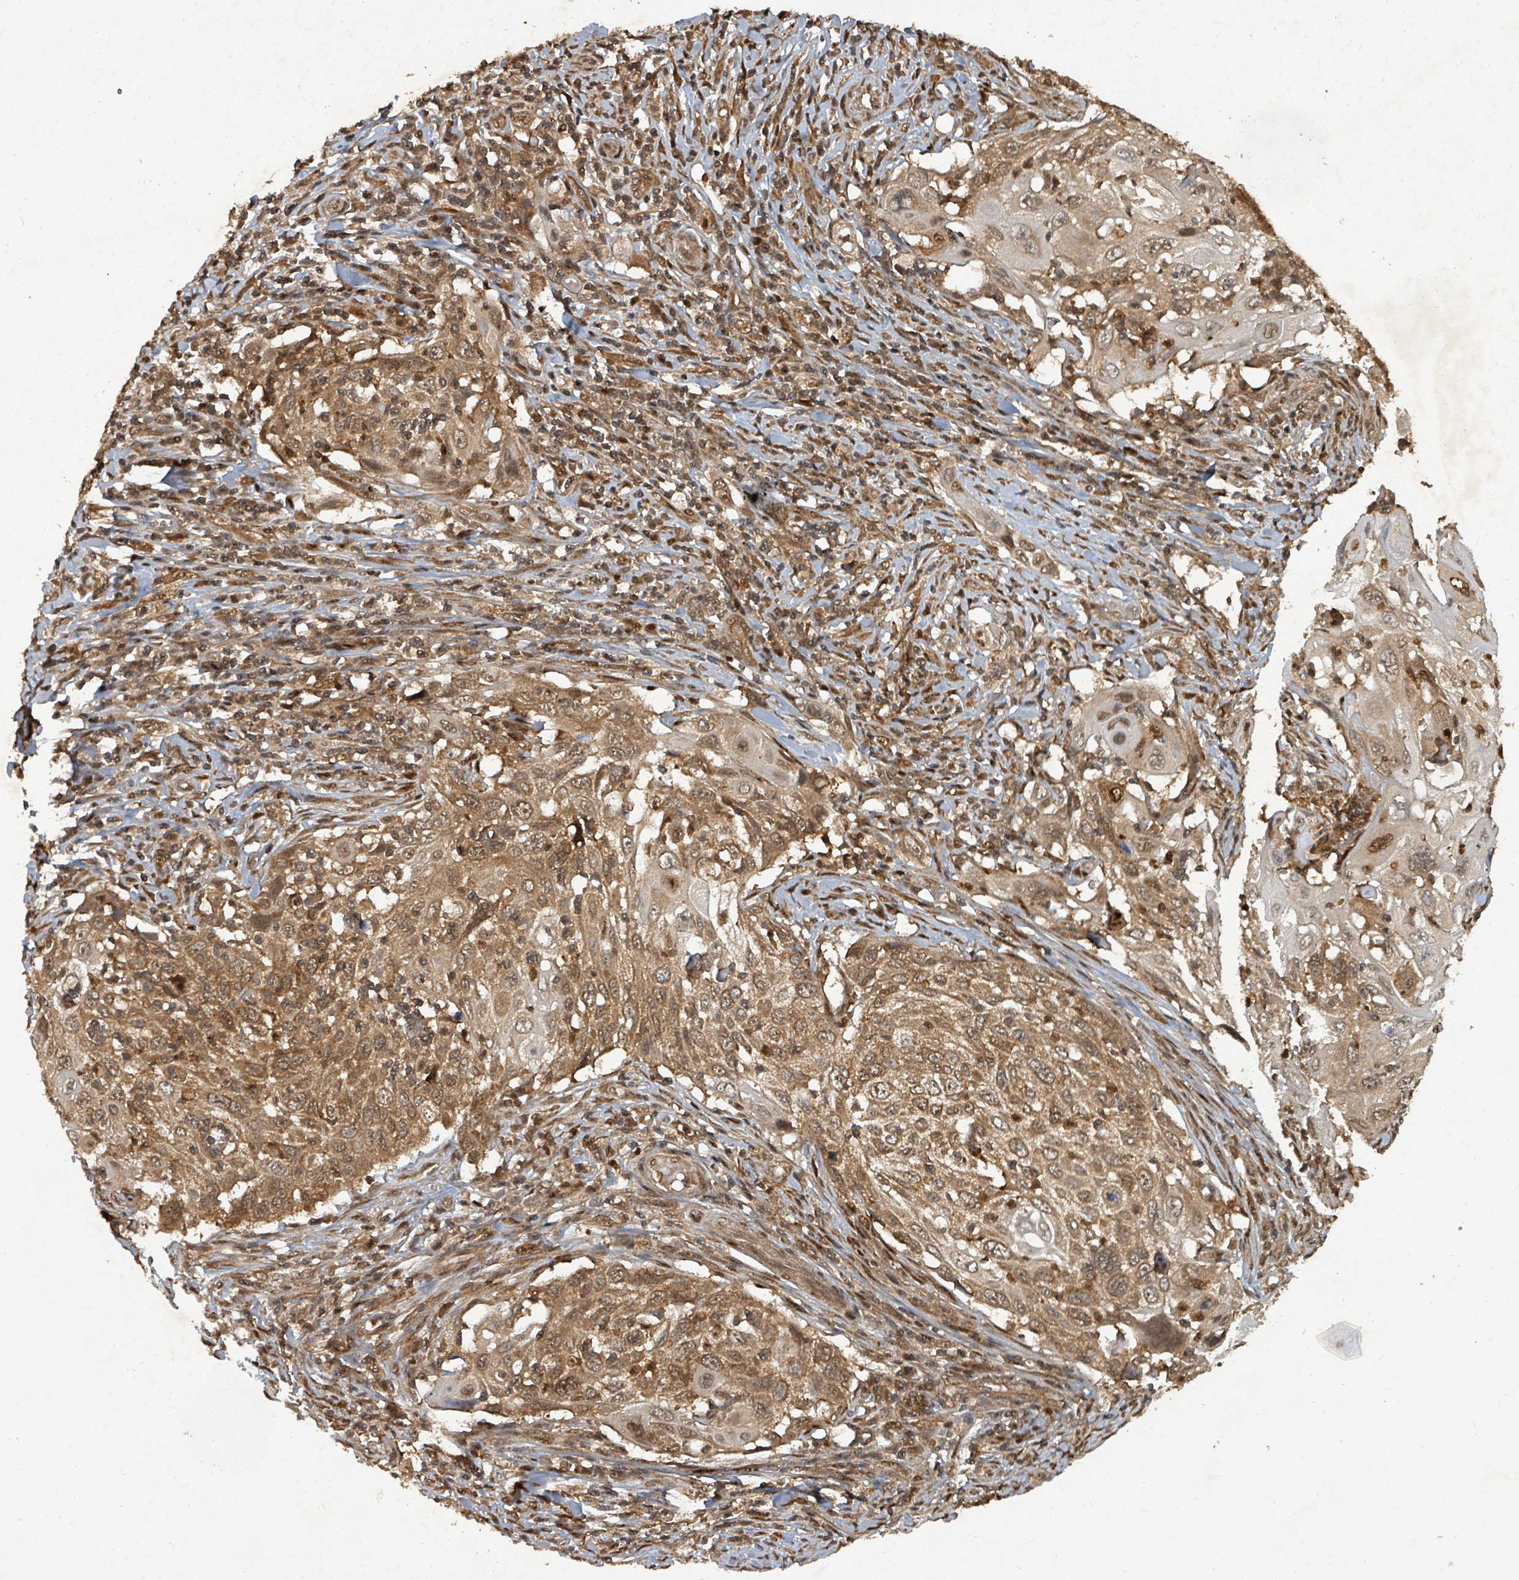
{"staining": {"intensity": "moderate", "quantity": ">75%", "location": "cytoplasmic/membranous,nuclear"}, "tissue": "cervical cancer", "cell_type": "Tumor cells", "image_type": "cancer", "snomed": [{"axis": "morphology", "description": "Squamous cell carcinoma, NOS"}, {"axis": "topography", "description": "Cervix"}], "caption": "Moderate cytoplasmic/membranous and nuclear staining is identified in approximately >75% of tumor cells in squamous cell carcinoma (cervical).", "gene": "KDM4E", "patient": {"sex": "female", "age": 70}}